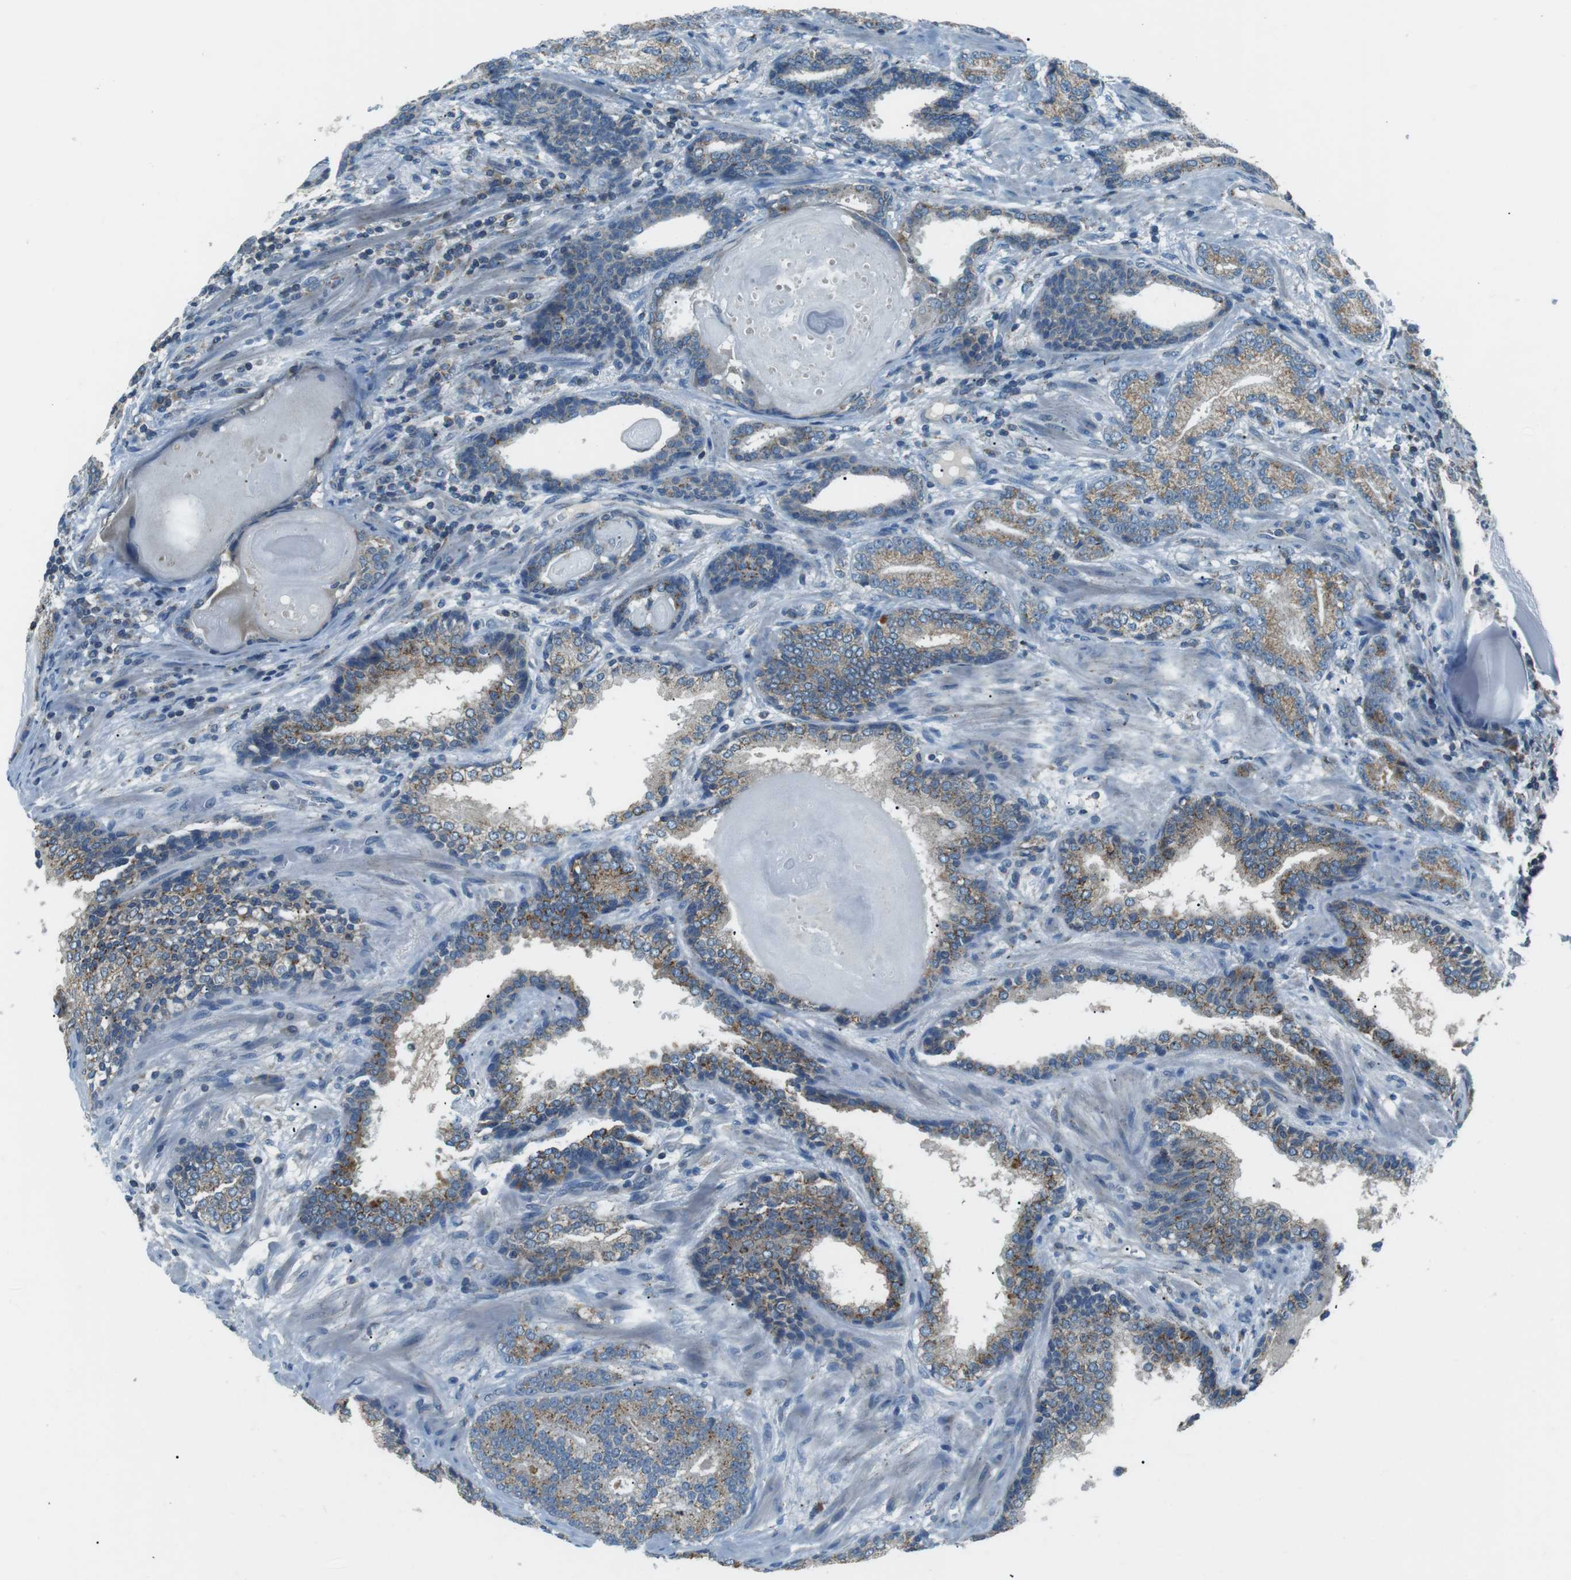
{"staining": {"intensity": "moderate", "quantity": "<25%", "location": "cytoplasmic/membranous"}, "tissue": "prostate cancer", "cell_type": "Tumor cells", "image_type": "cancer", "snomed": [{"axis": "morphology", "description": "Adenocarcinoma, High grade"}, {"axis": "topography", "description": "Prostate"}], "caption": "There is low levels of moderate cytoplasmic/membranous expression in tumor cells of prostate cancer, as demonstrated by immunohistochemical staining (brown color).", "gene": "FAM3B", "patient": {"sex": "male", "age": 61}}